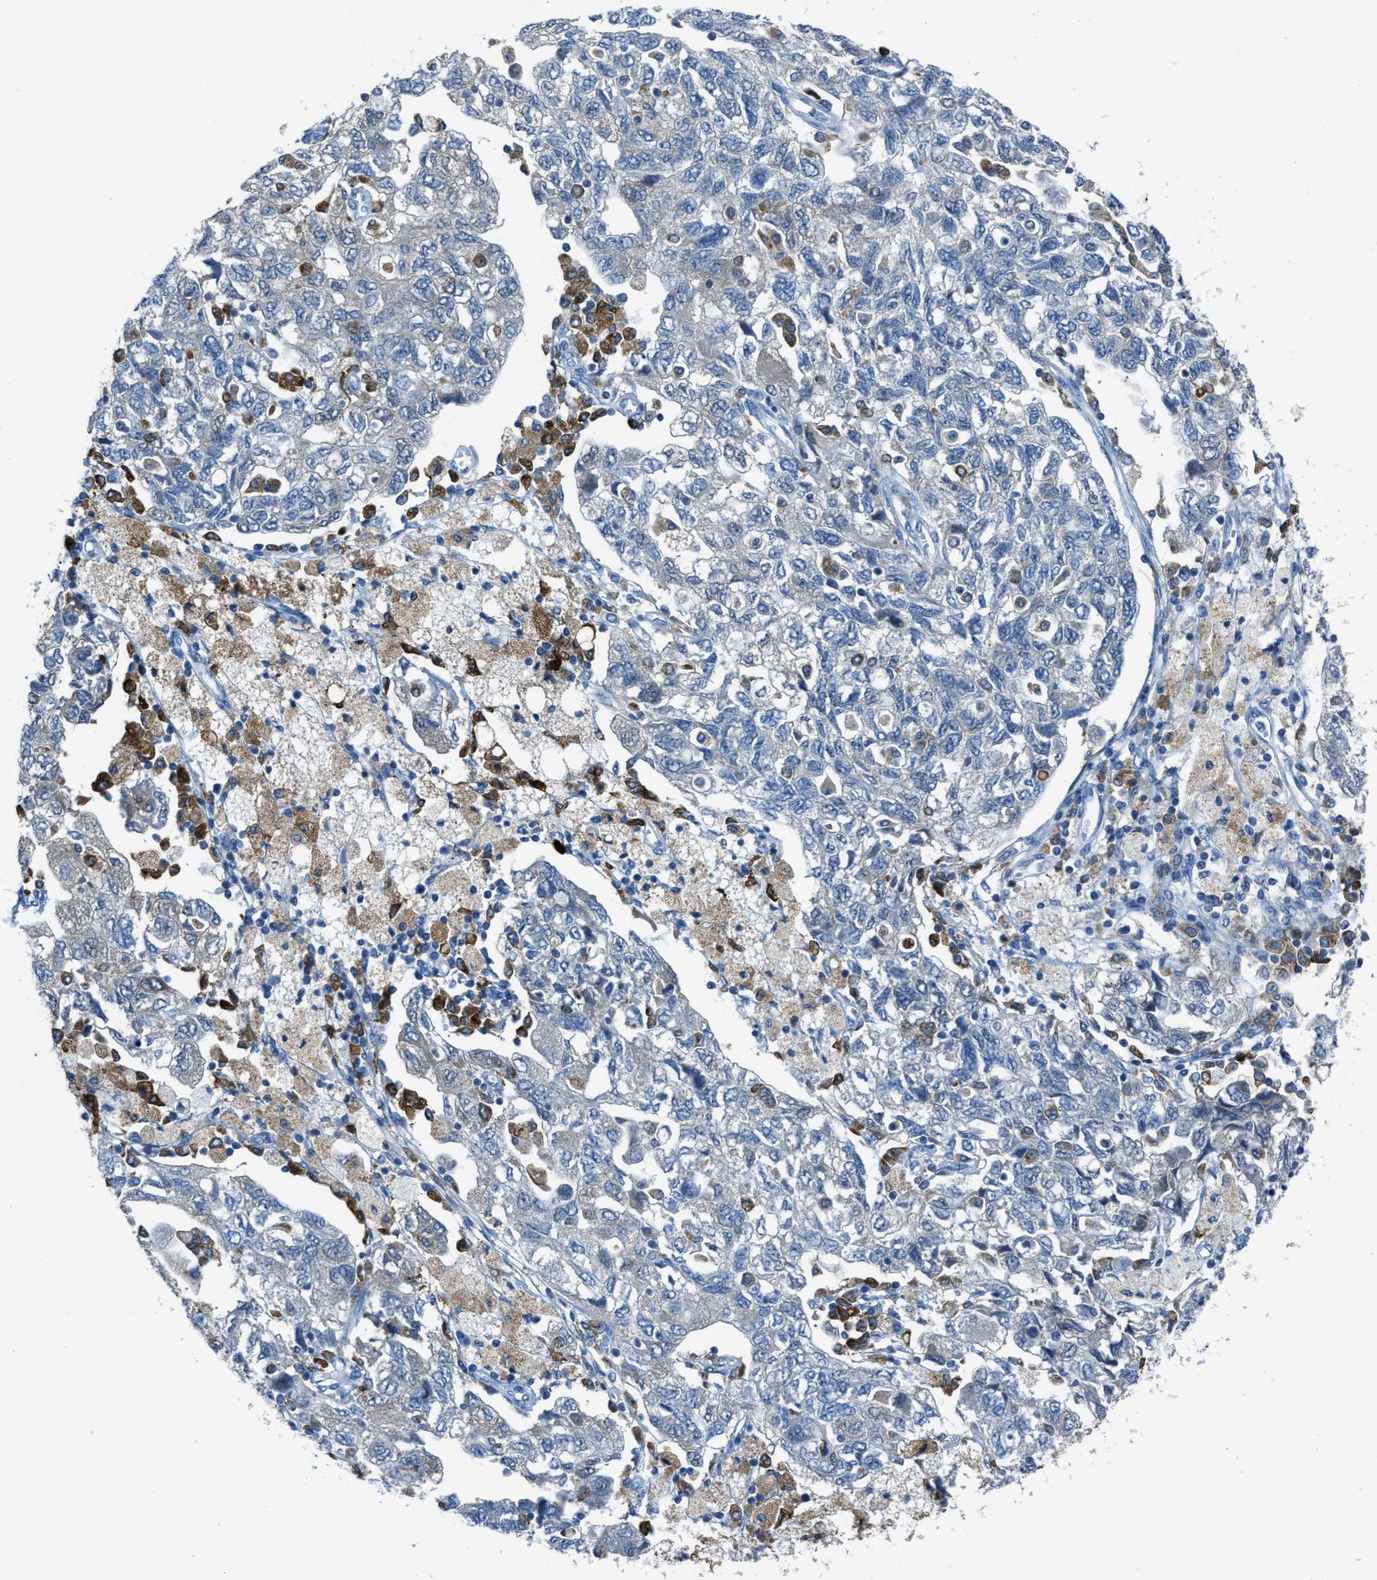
{"staining": {"intensity": "negative", "quantity": "none", "location": "none"}, "tissue": "ovarian cancer", "cell_type": "Tumor cells", "image_type": "cancer", "snomed": [{"axis": "morphology", "description": "Carcinoma, NOS"}, {"axis": "morphology", "description": "Cystadenocarcinoma, serous, NOS"}, {"axis": "topography", "description": "Ovary"}], "caption": "Human ovarian serous cystadenocarcinoma stained for a protein using immunohistochemistry (IHC) reveals no staining in tumor cells.", "gene": "MATCAP2", "patient": {"sex": "female", "age": 69}}